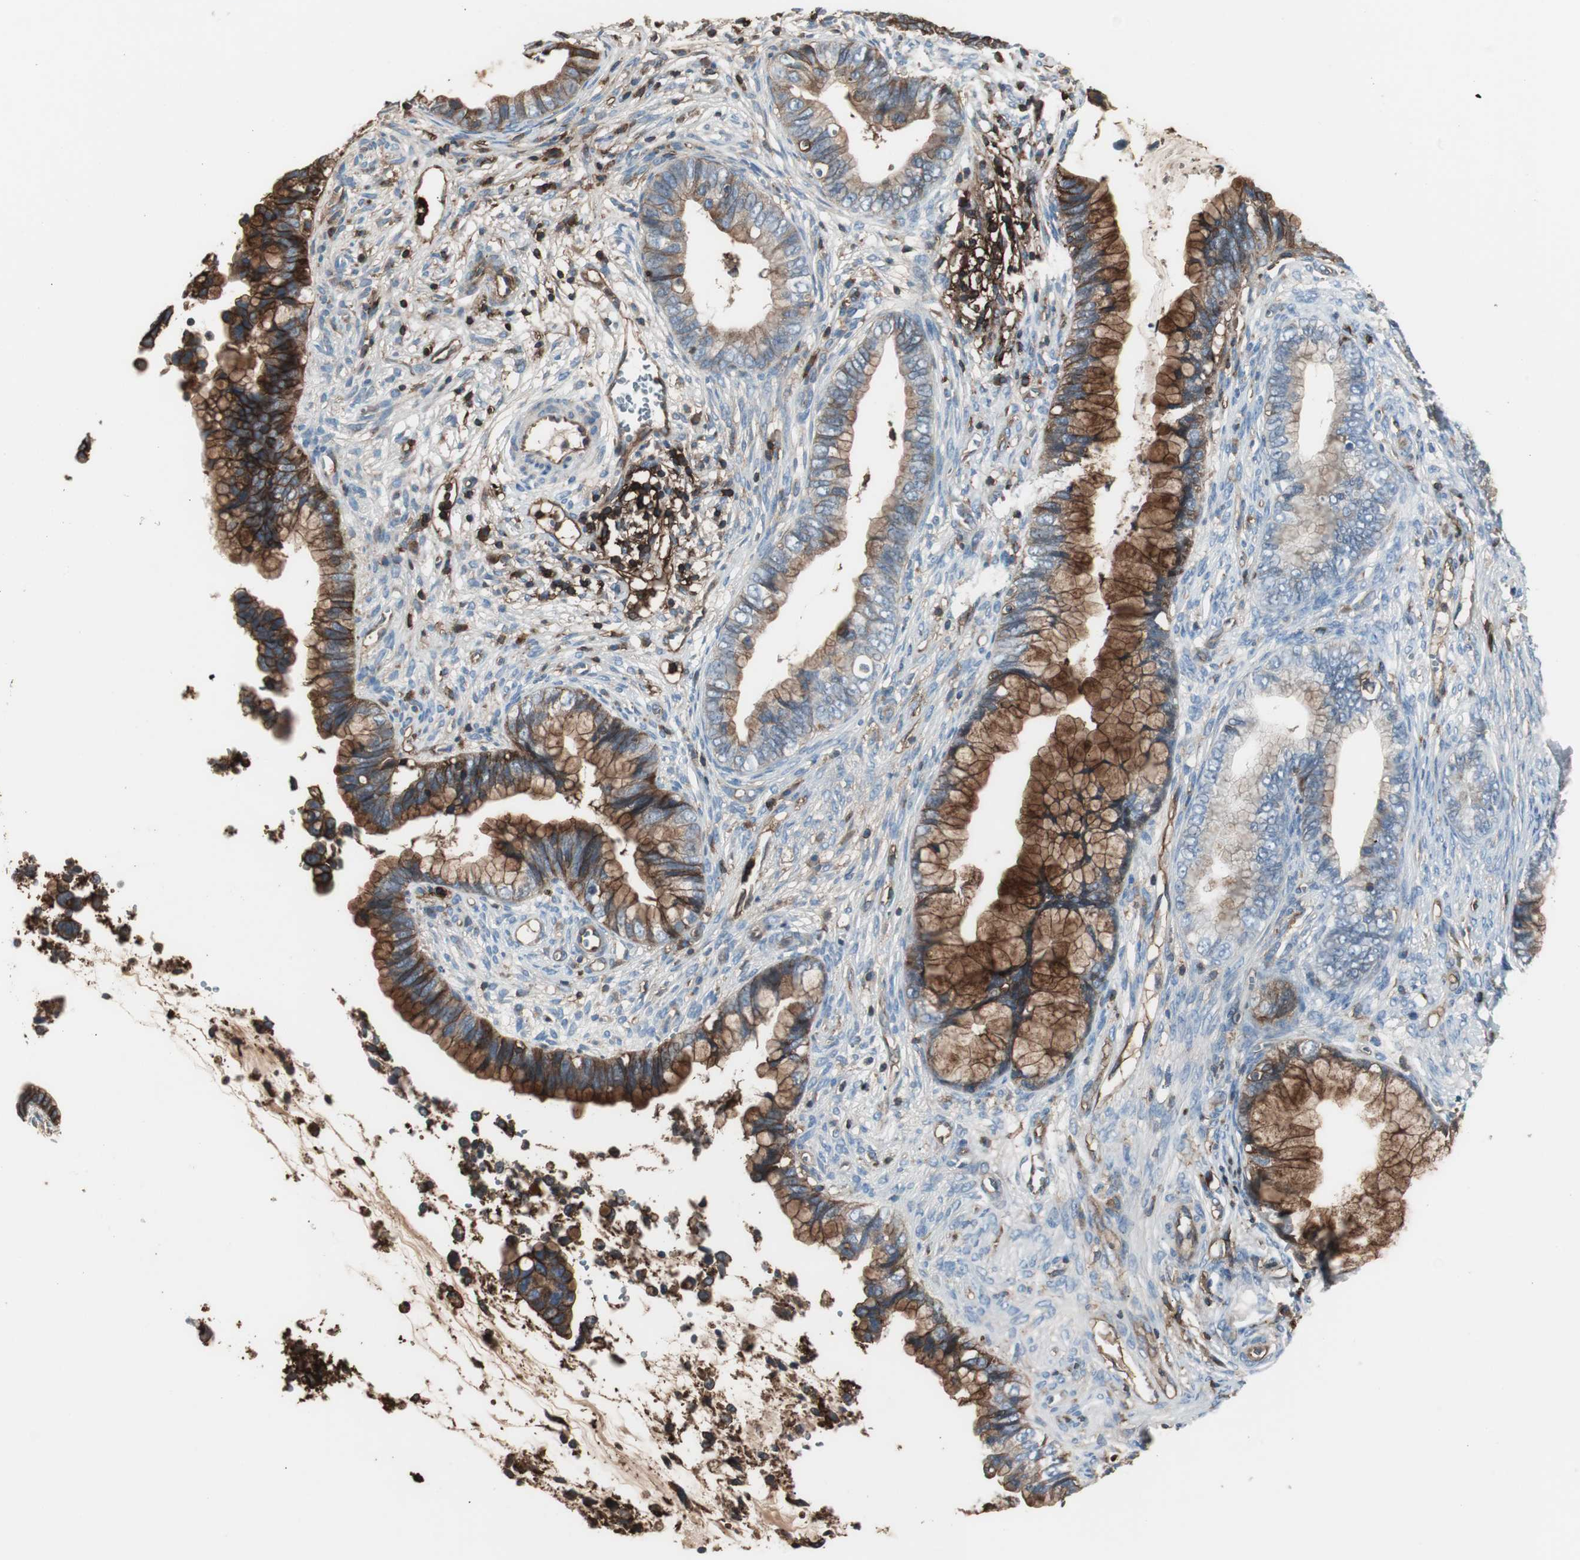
{"staining": {"intensity": "strong", "quantity": ">75%", "location": "cytoplasmic/membranous"}, "tissue": "cervical cancer", "cell_type": "Tumor cells", "image_type": "cancer", "snomed": [{"axis": "morphology", "description": "Adenocarcinoma, NOS"}, {"axis": "topography", "description": "Cervix"}], "caption": "High-magnification brightfield microscopy of cervical cancer stained with DAB (3,3'-diaminobenzidine) (brown) and counterstained with hematoxylin (blue). tumor cells exhibit strong cytoplasmic/membranous expression is present in approximately>75% of cells.", "gene": "B2M", "patient": {"sex": "female", "age": 44}}